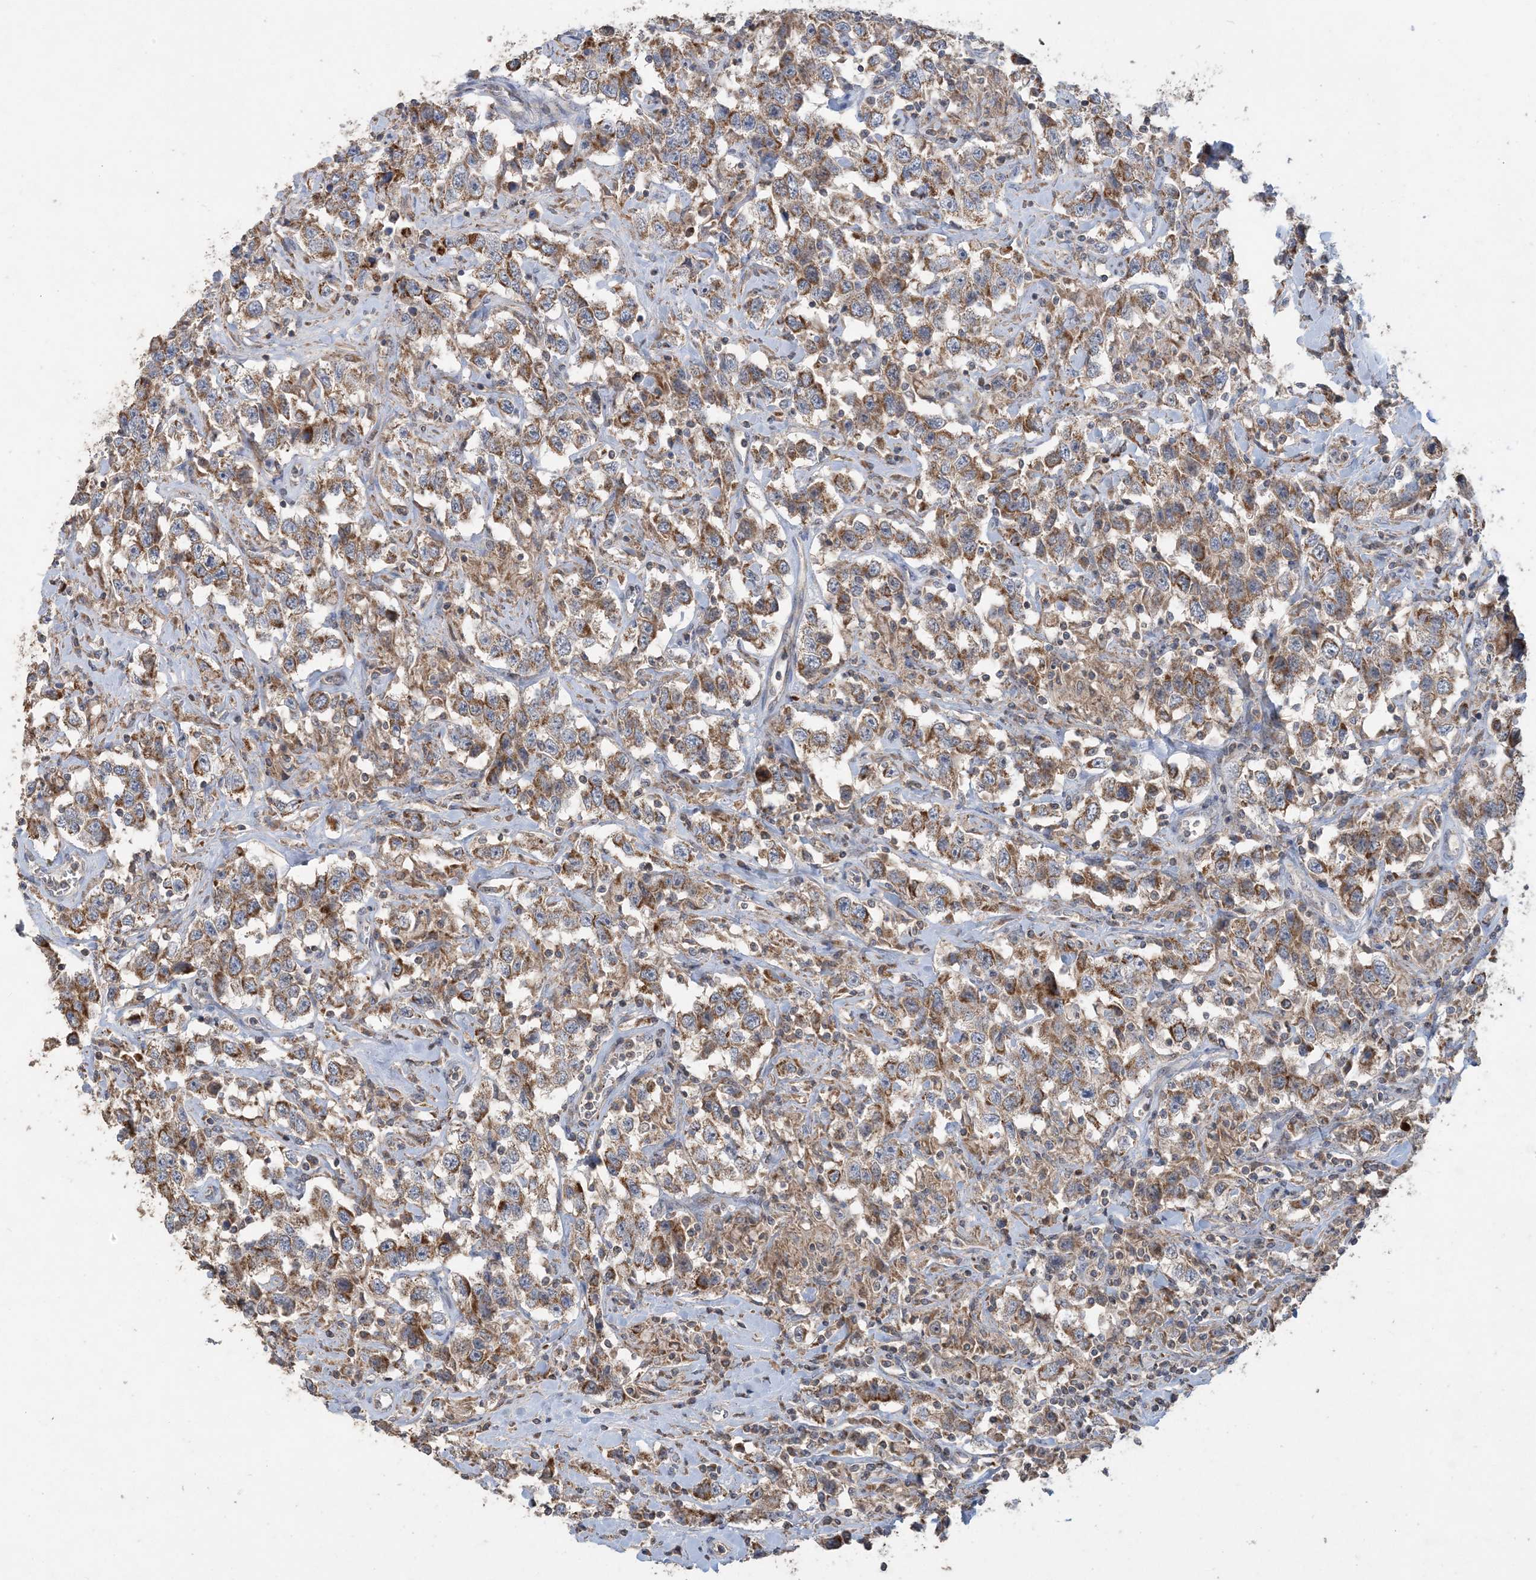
{"staining": {"intensity": "moderate", "quantity": ">75%", "location": "cytoplasmic/membranous"}, "tissue": "testis cancer", "cell_type": "Tumor cells", "image_type": "cancer", "snomed": [{"axis": "morphology", "description": "Seminoma, NOS"}, {"axis": "topography", "description": "Testis"}], "caption": "High-magnification brightfield microscopy of testis seminoma stained with DAB (brown) and counterstained with hematoxylin (blue). tumor cells exhibit moderate cytoplasmic/membranous positivity is present in approximately>75% of cells. Immunohistochemistry (ihc) stains the protein in brown and the nuclei are stained blue.", "gene": "ECHDC1", "patient": {"sex": "male", "age": 41}}